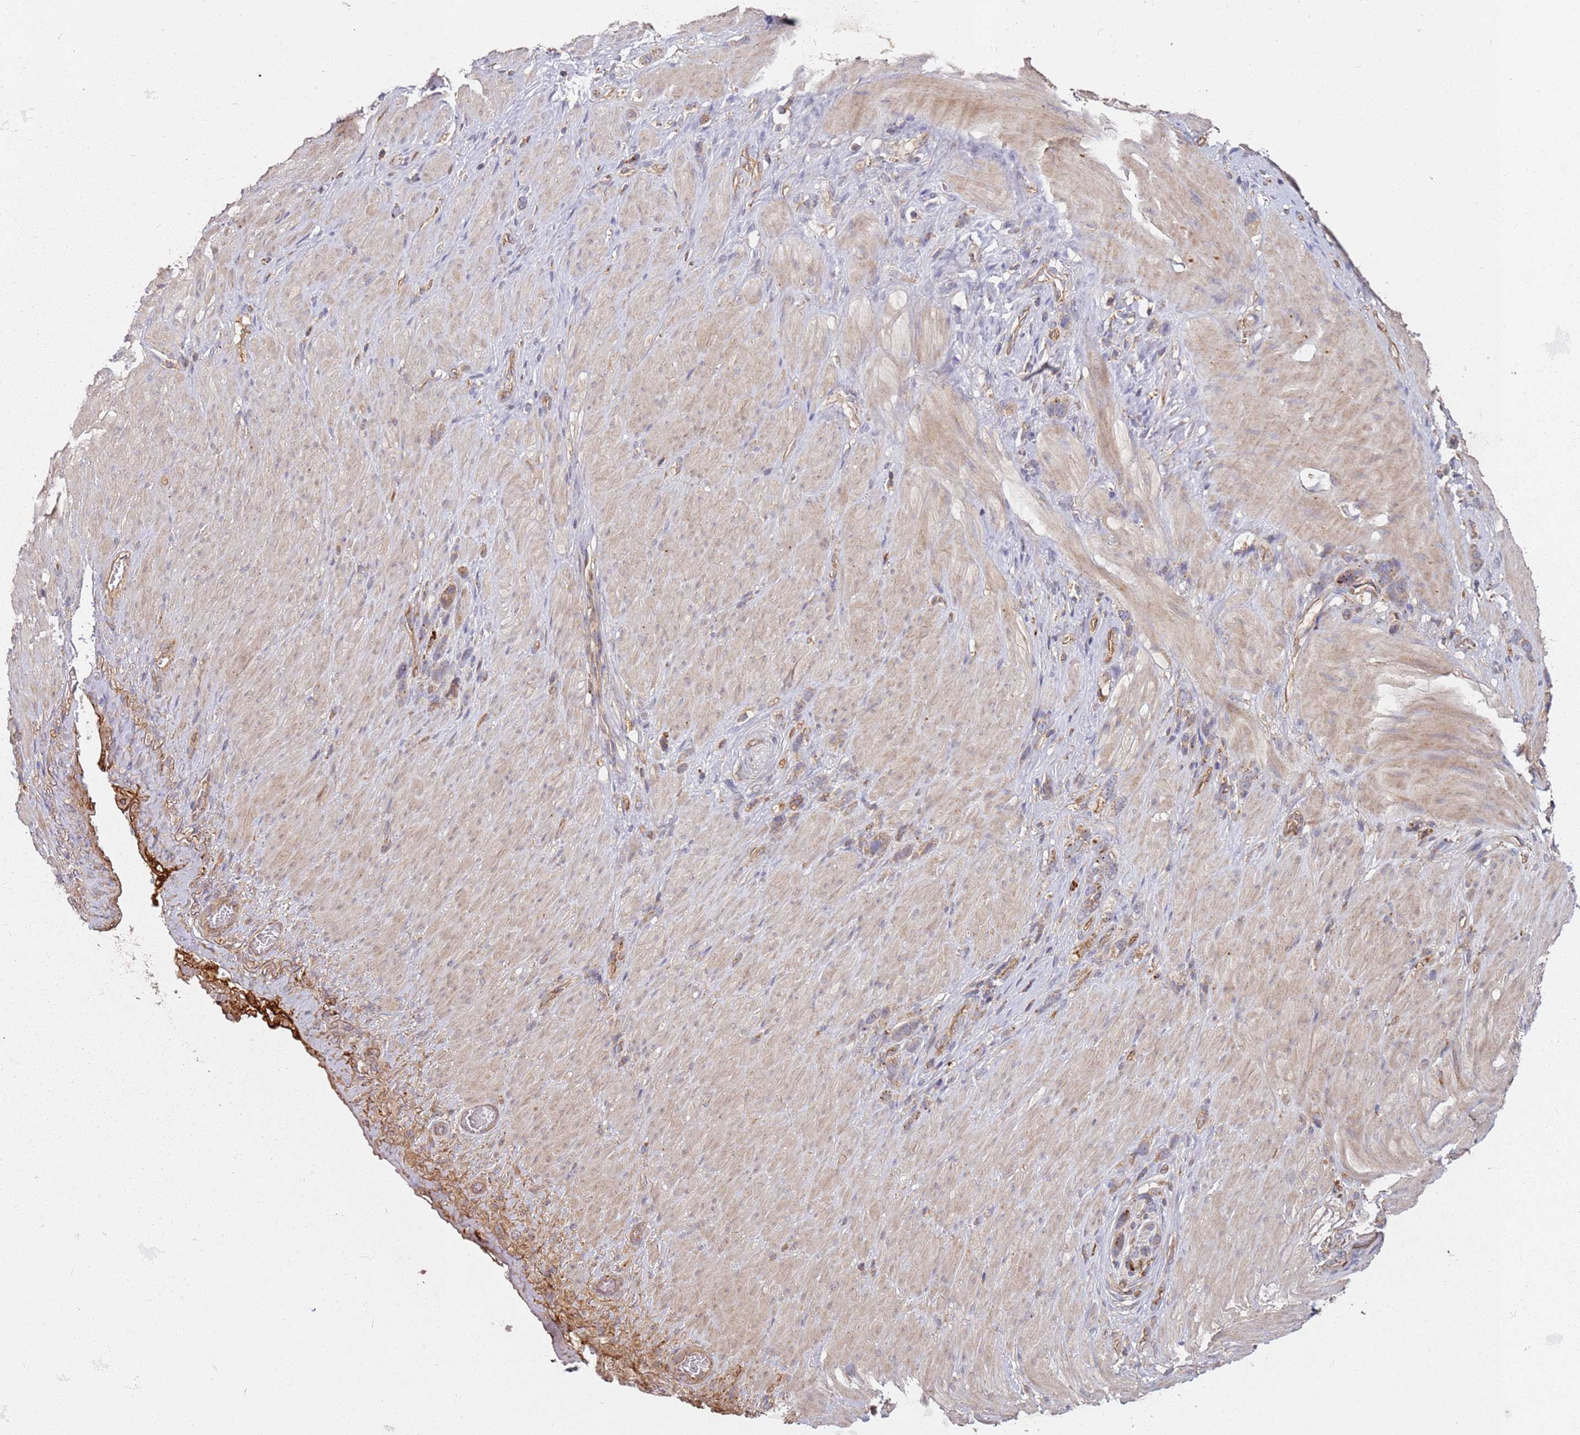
{"staining": {"intensity": "weak", "quantity": ">75%", "location": "cytoplasmic/membranous"}, "tissue": "stomach cancer", "cell_type": "Tumor cells", "image_type": "cancer", "snomed": [{"axis": "morphology", "description": "Adenocarcinoma, NOS"}, {"axis": "topography", "description": "Stomach"}], "caption": "This histopathology image shows immunohistochemistry (IHC) staining of human adenocarcinoma (stomach), with low weak cytoplasmic/membranous staining in about >75% of tumor cells.", "gene": "SCGB2B2", "patient": {"sex": "female", "age": 65}}